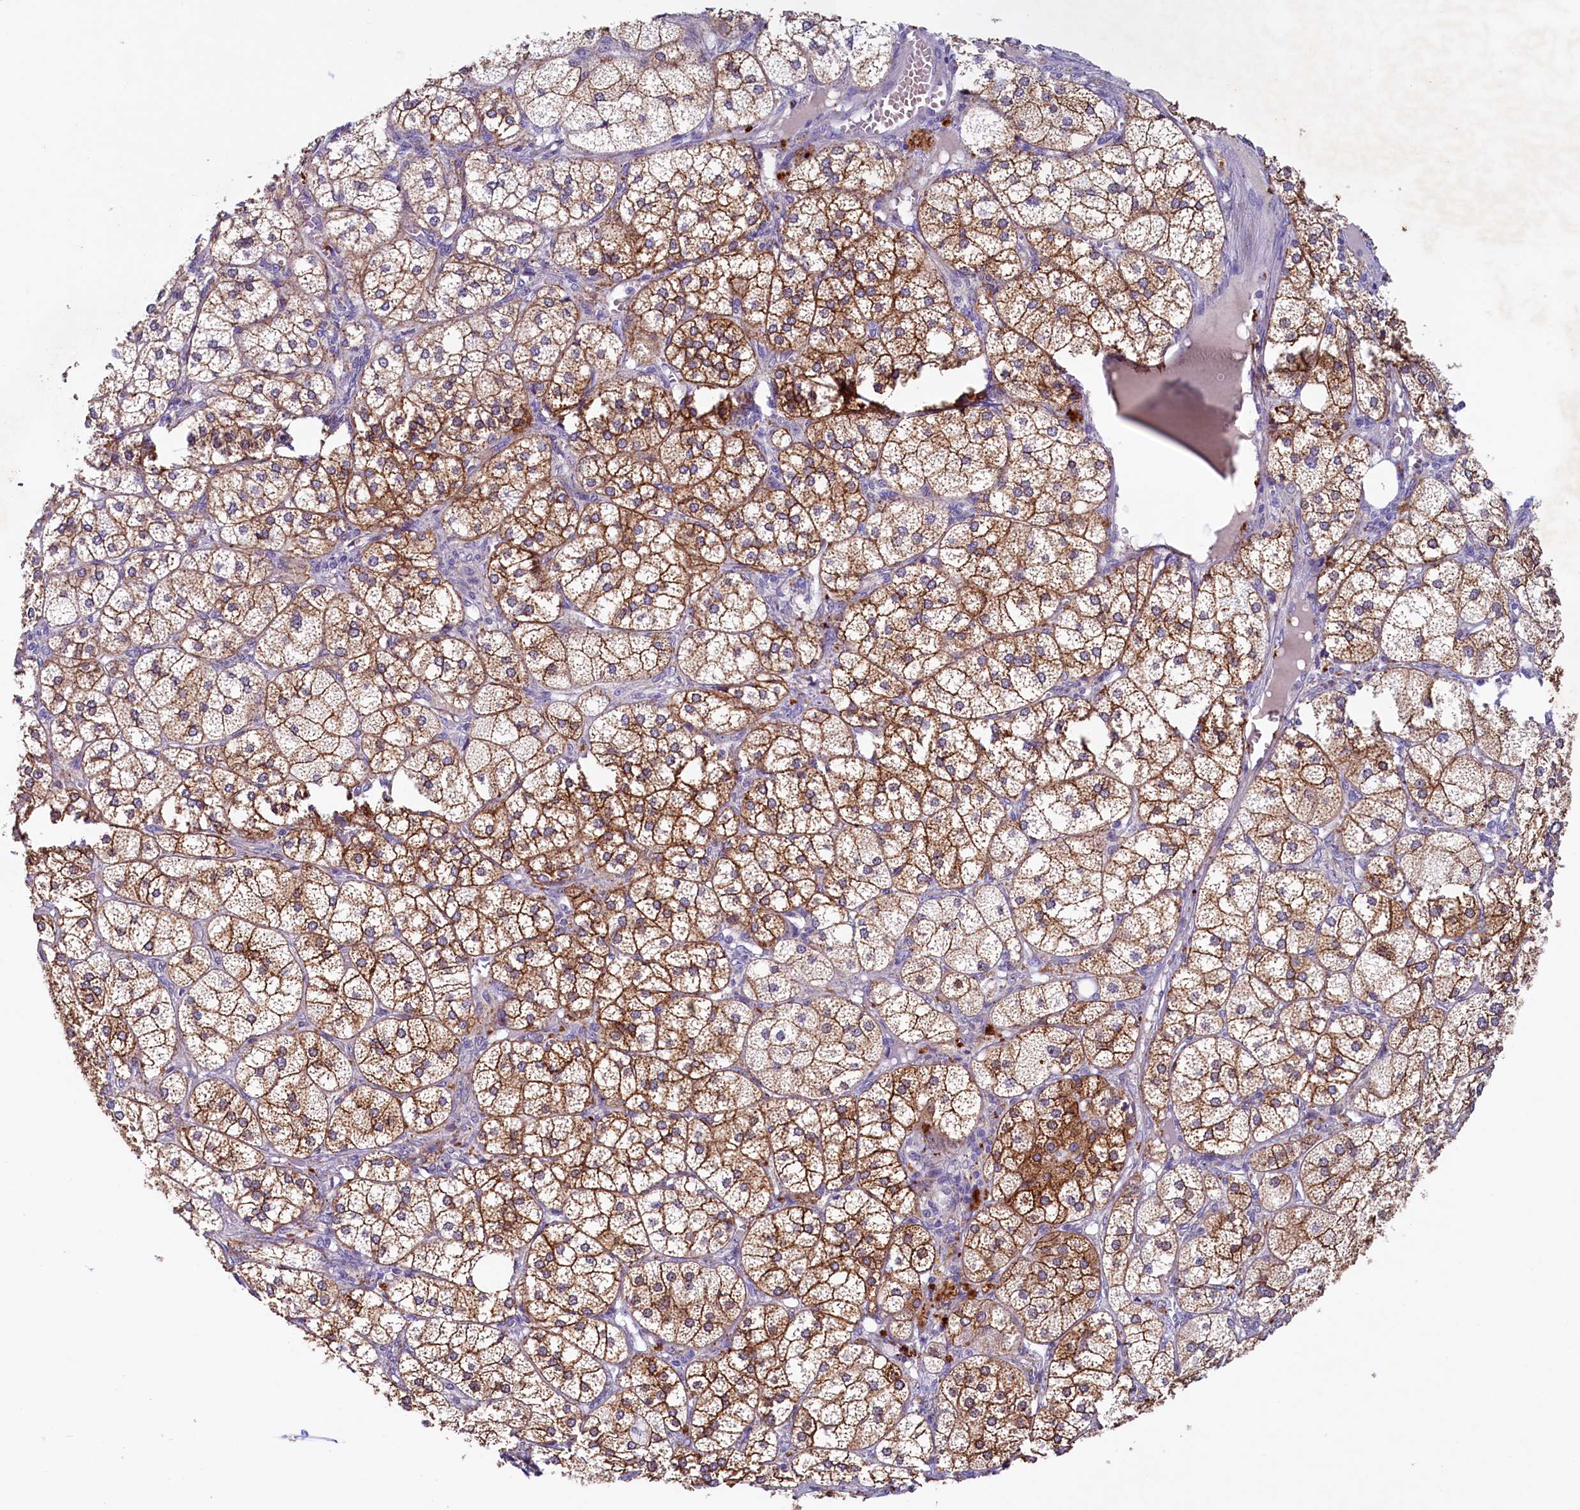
{"staining": {"intensity": "strong", "quantity": "25%-75%", "location": "cytoplasmic/membranous"}, "tissue": "adrenal gland", "cell_type": "Glandular cells", "image_type": "normal", "snomed": [{"axis": "morphology", "description": "Normal tissue, NOS"}, {"axis": "topography", "description": "Adrenal gland"}], "caption": "IHC staining of unremarkable adrenal gland, which demonstrates high levels of strong cytoplasmic/membranous expression in approximately 25%-75% of glandular cells indicating strong cytoplasmic/membranous protein staining. The staining was performed using DAB (3,3'-diaminobenzidine) (brown) for protein detection and nuclei were counterstained in hematoxylin (blue).", "gene": "PACSIN3", "patient": {"sex": "female", "age": 61}}